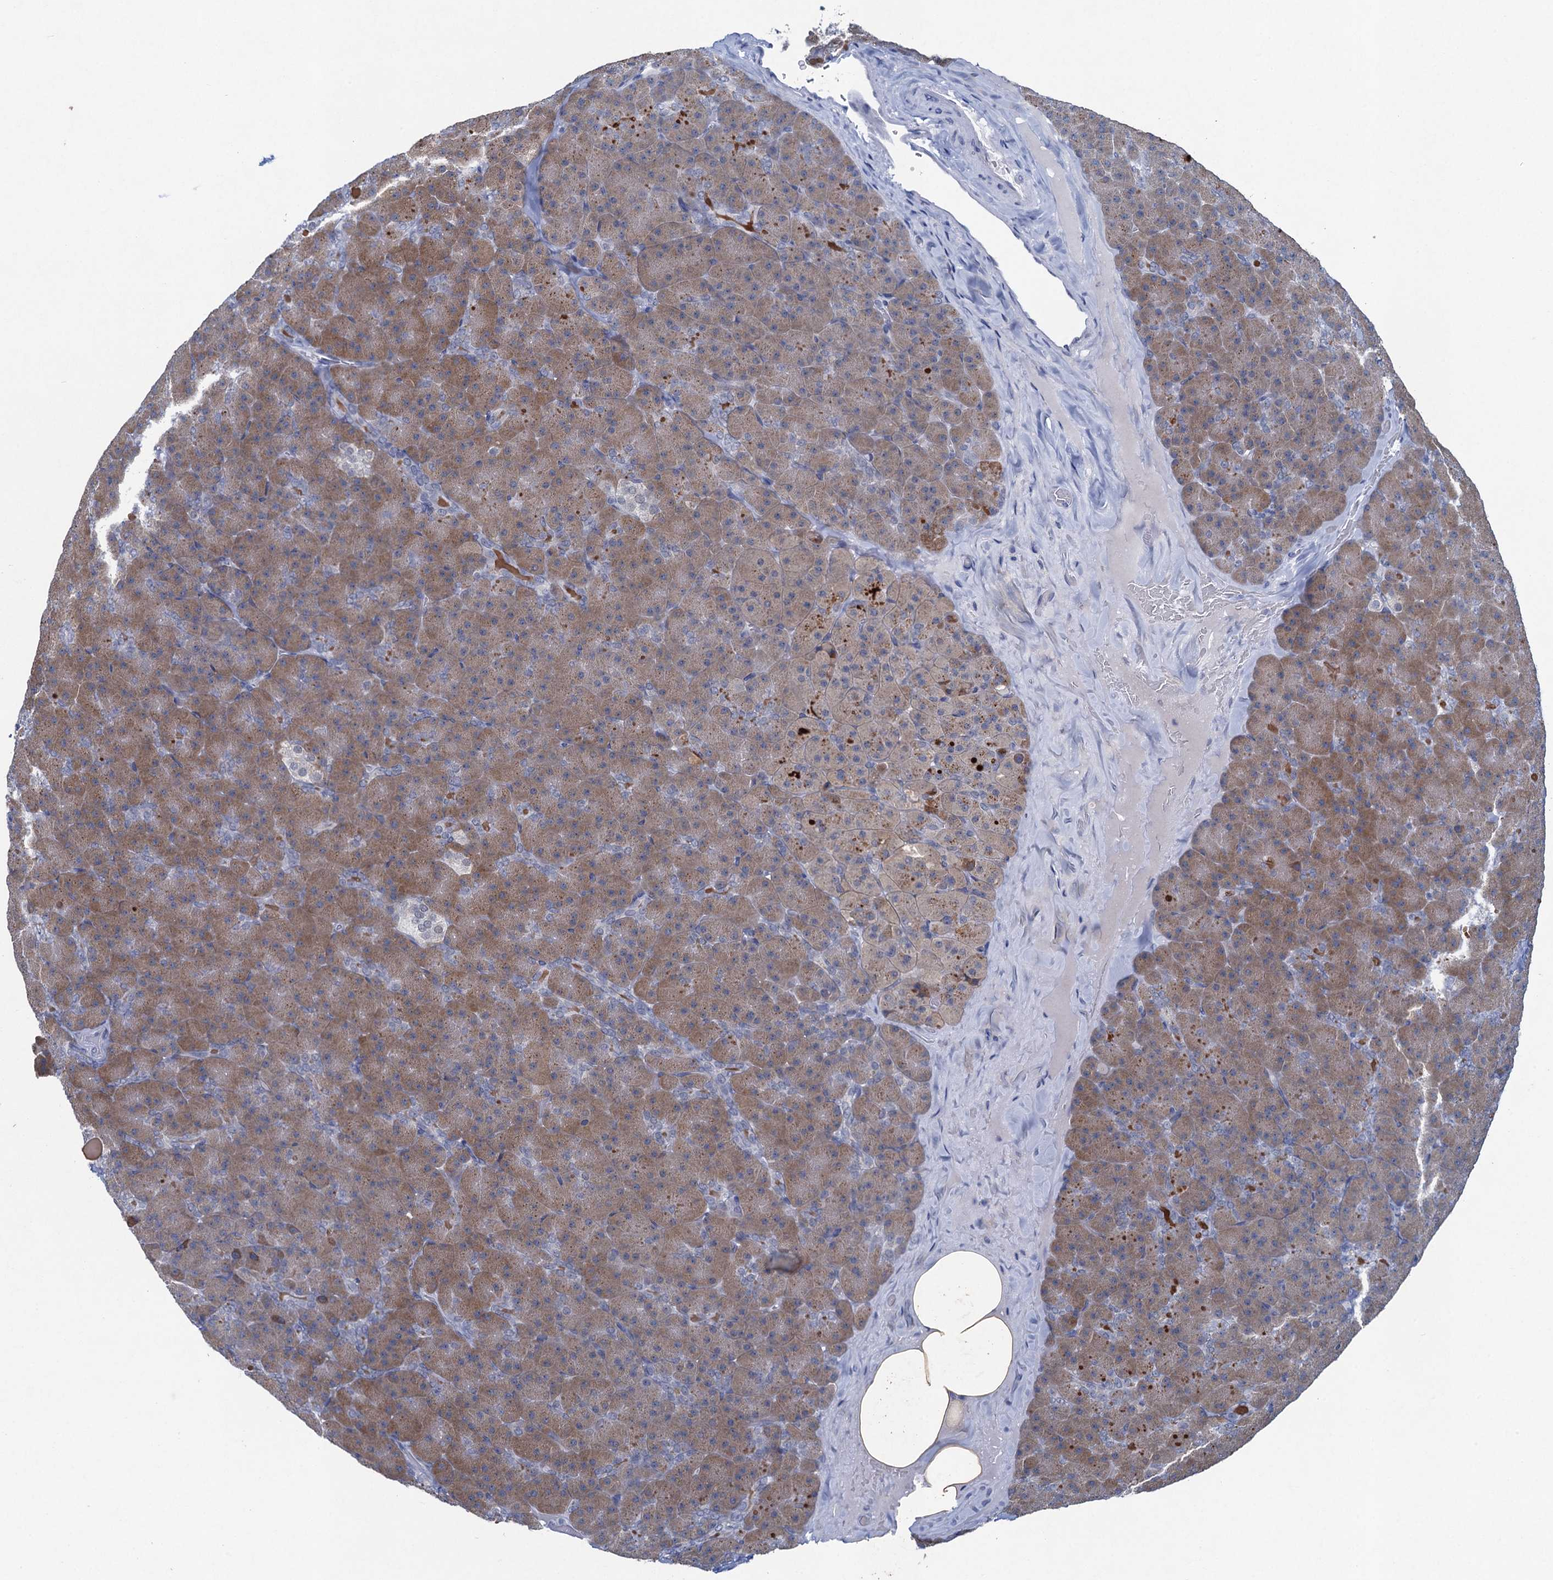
{"staining": {"intensity": "moderate", "quantity": ">75%", "location": "cytoplasmic/membranous"}, "tissue": "pancreas", "cell_type": "Exocrine glandular cells", "image_type": "normal", "snomed": [{"axis": "morphology", "description": "Normal tissue, NOS"}, {"axis": "topography", "description": "Pancreas"}], "caption": "IHC image of benign pancreas: human pancreas stained using IHC exhibits medium levels of moderate protein expression localized specifically in the cytoplasmic/membranous of exocrine glandular cells, appearing as a cytoplasmic/membranous brown color.", "gene": "ENSG00000230707", "patient": {"sex": "male", "age": 36}}